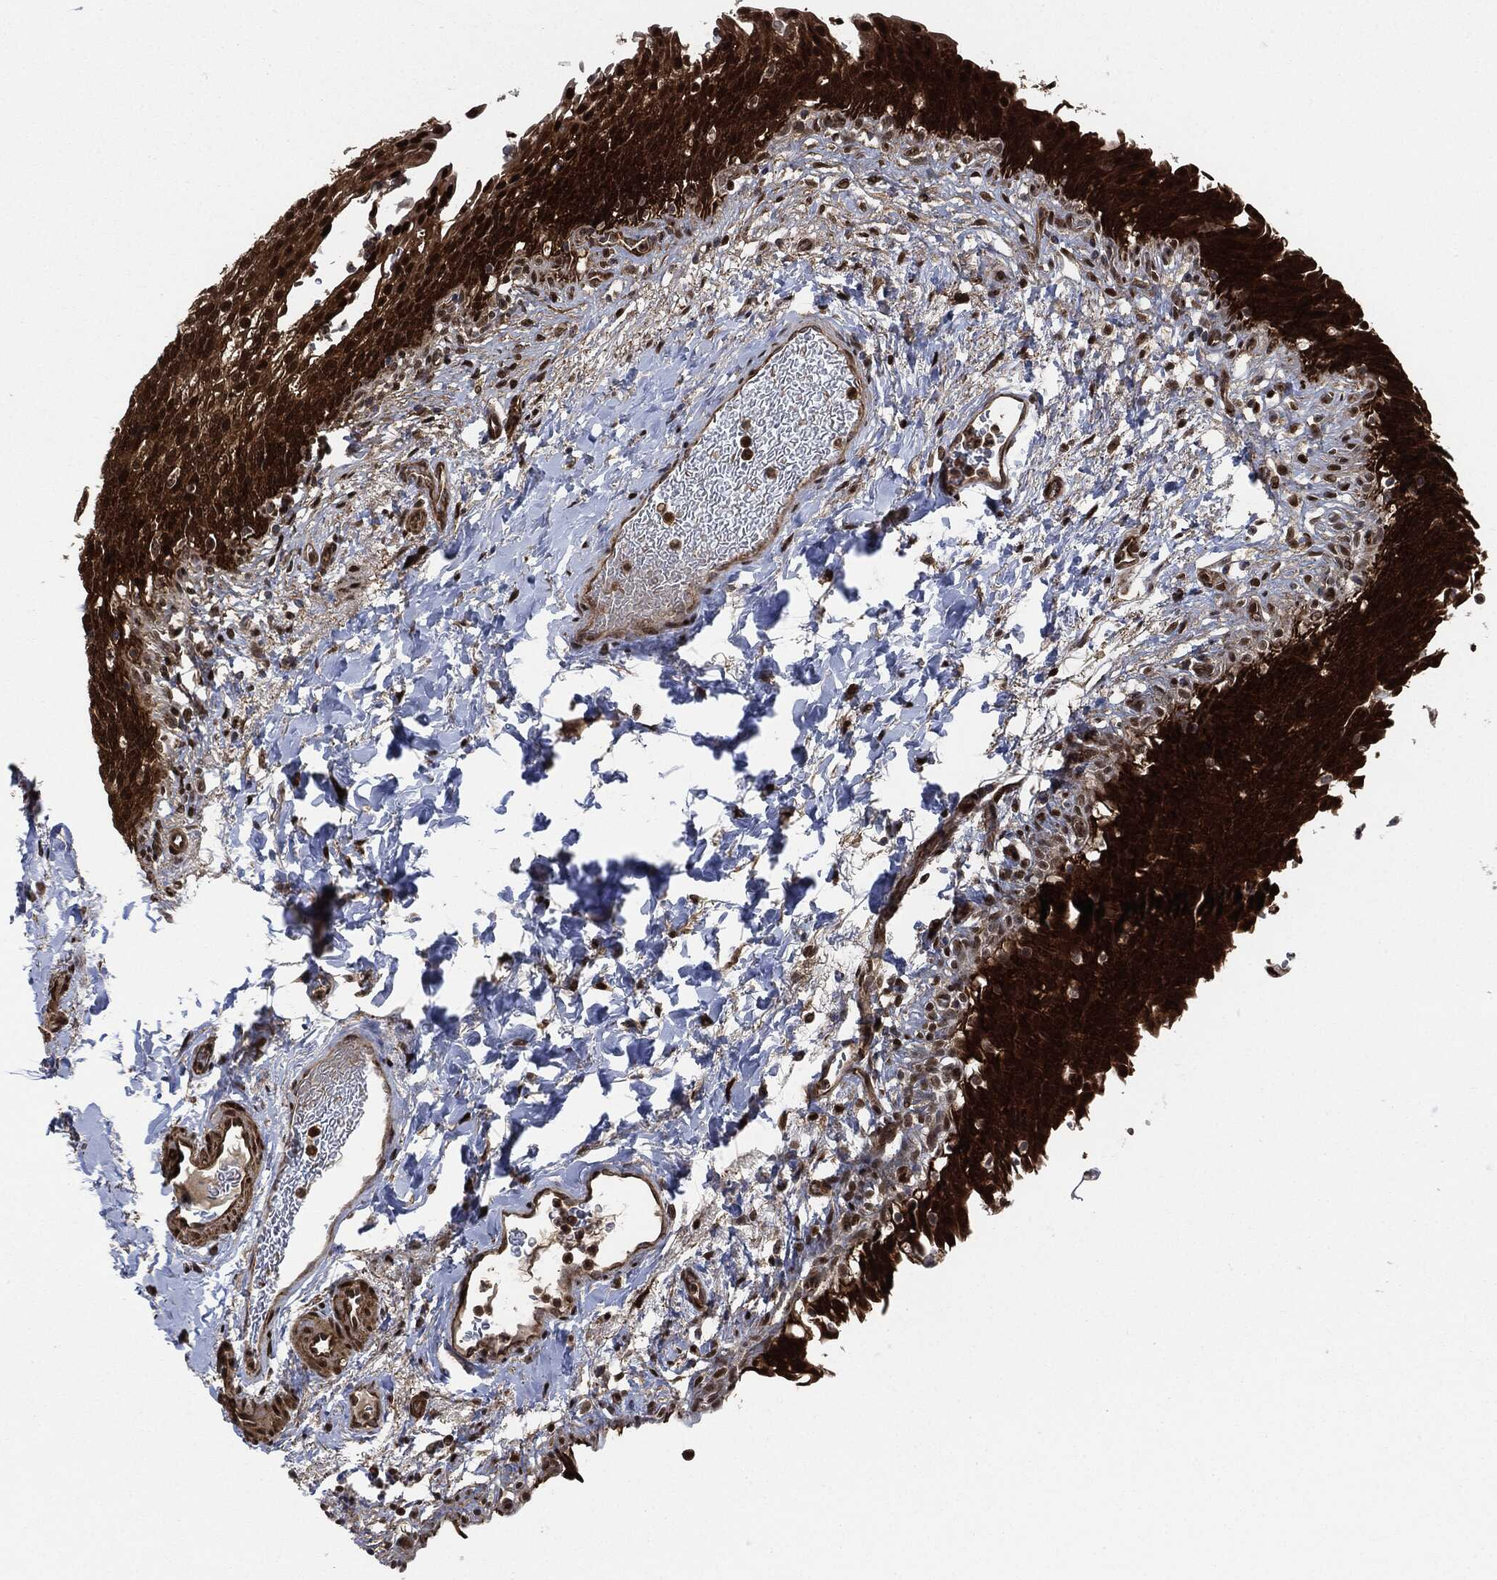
{"staining": {"intensity": "strong", "quantity": ">75%", "location": "cytoplasmic/membranous,nuclear"}, "tissue": "urinary bladder", "cell_type": "Urothelial cells", "image_type": "normal", "snomed": [{"axis": "morphology", "description": "Normal tissue, NOS"}, {"axis": "topography", "description": "Urinary bladder"}], "caption": "Urothelial cells show strong cytoplasmic/membranous,nuclear staining in approximately >75% of cells in unremarkable urinary bladder. Immunohistochemistry stains the protein of interest in brown and the nuclei are stained blue.", "gene": "DCTN1", "patient": {"sex": "female", "age": 60}}